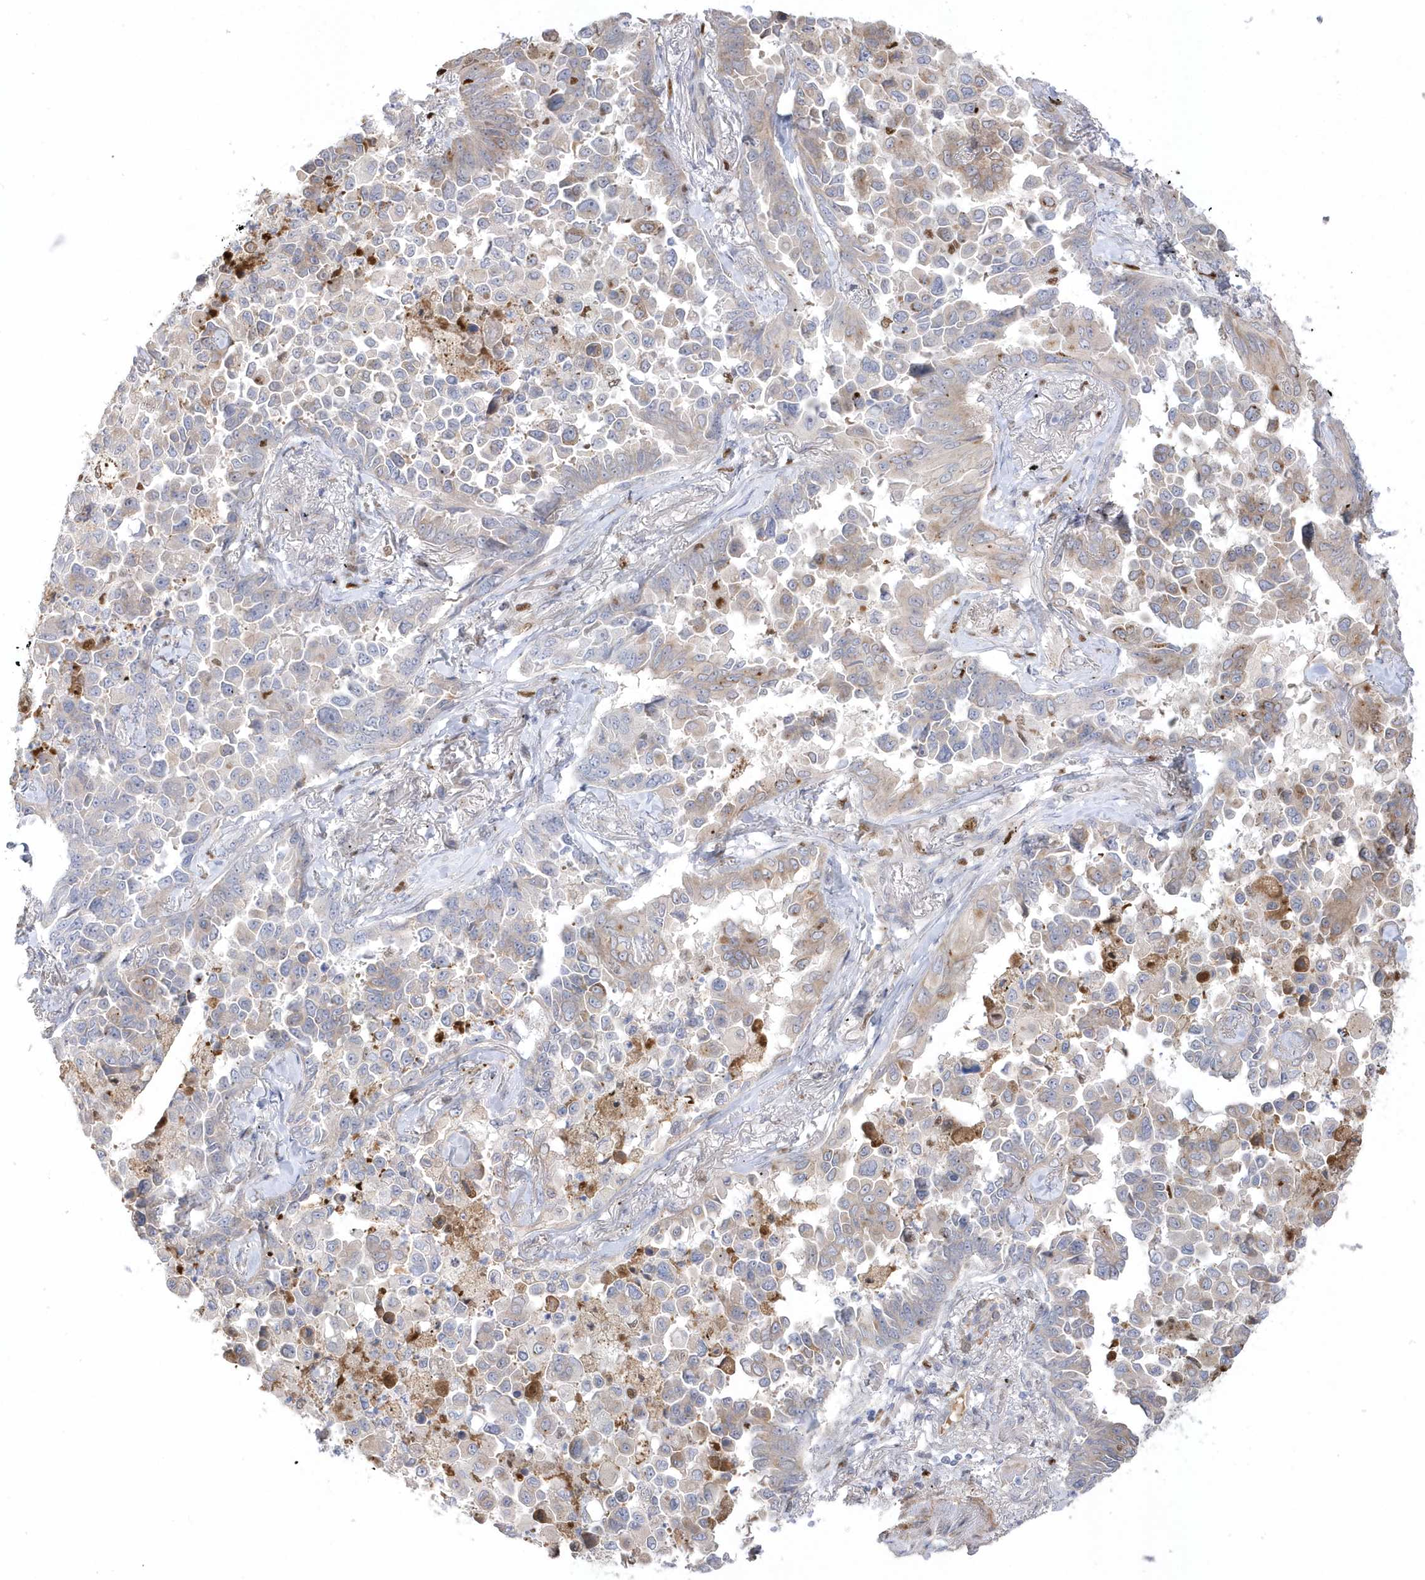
{"staining": {"intensity": "weak", "quantity": "<25%", "location": "cytoplasmic/membranous"}, "tissue": "lung cancer", "cell_type": "Tumor cells", "image_type": "cancer", "snomed": [{"axis": "morphology", "description": "Adenocarcinoma, NOS"}, {"axis": "topography", "description": "Lung"}], "caption": "A photomicrograph of lung cancer stained for a protein displays no brown staining in tumor cells.", "gene": "GTPBP6", "patient": {"sex": "female", "age": 67}}